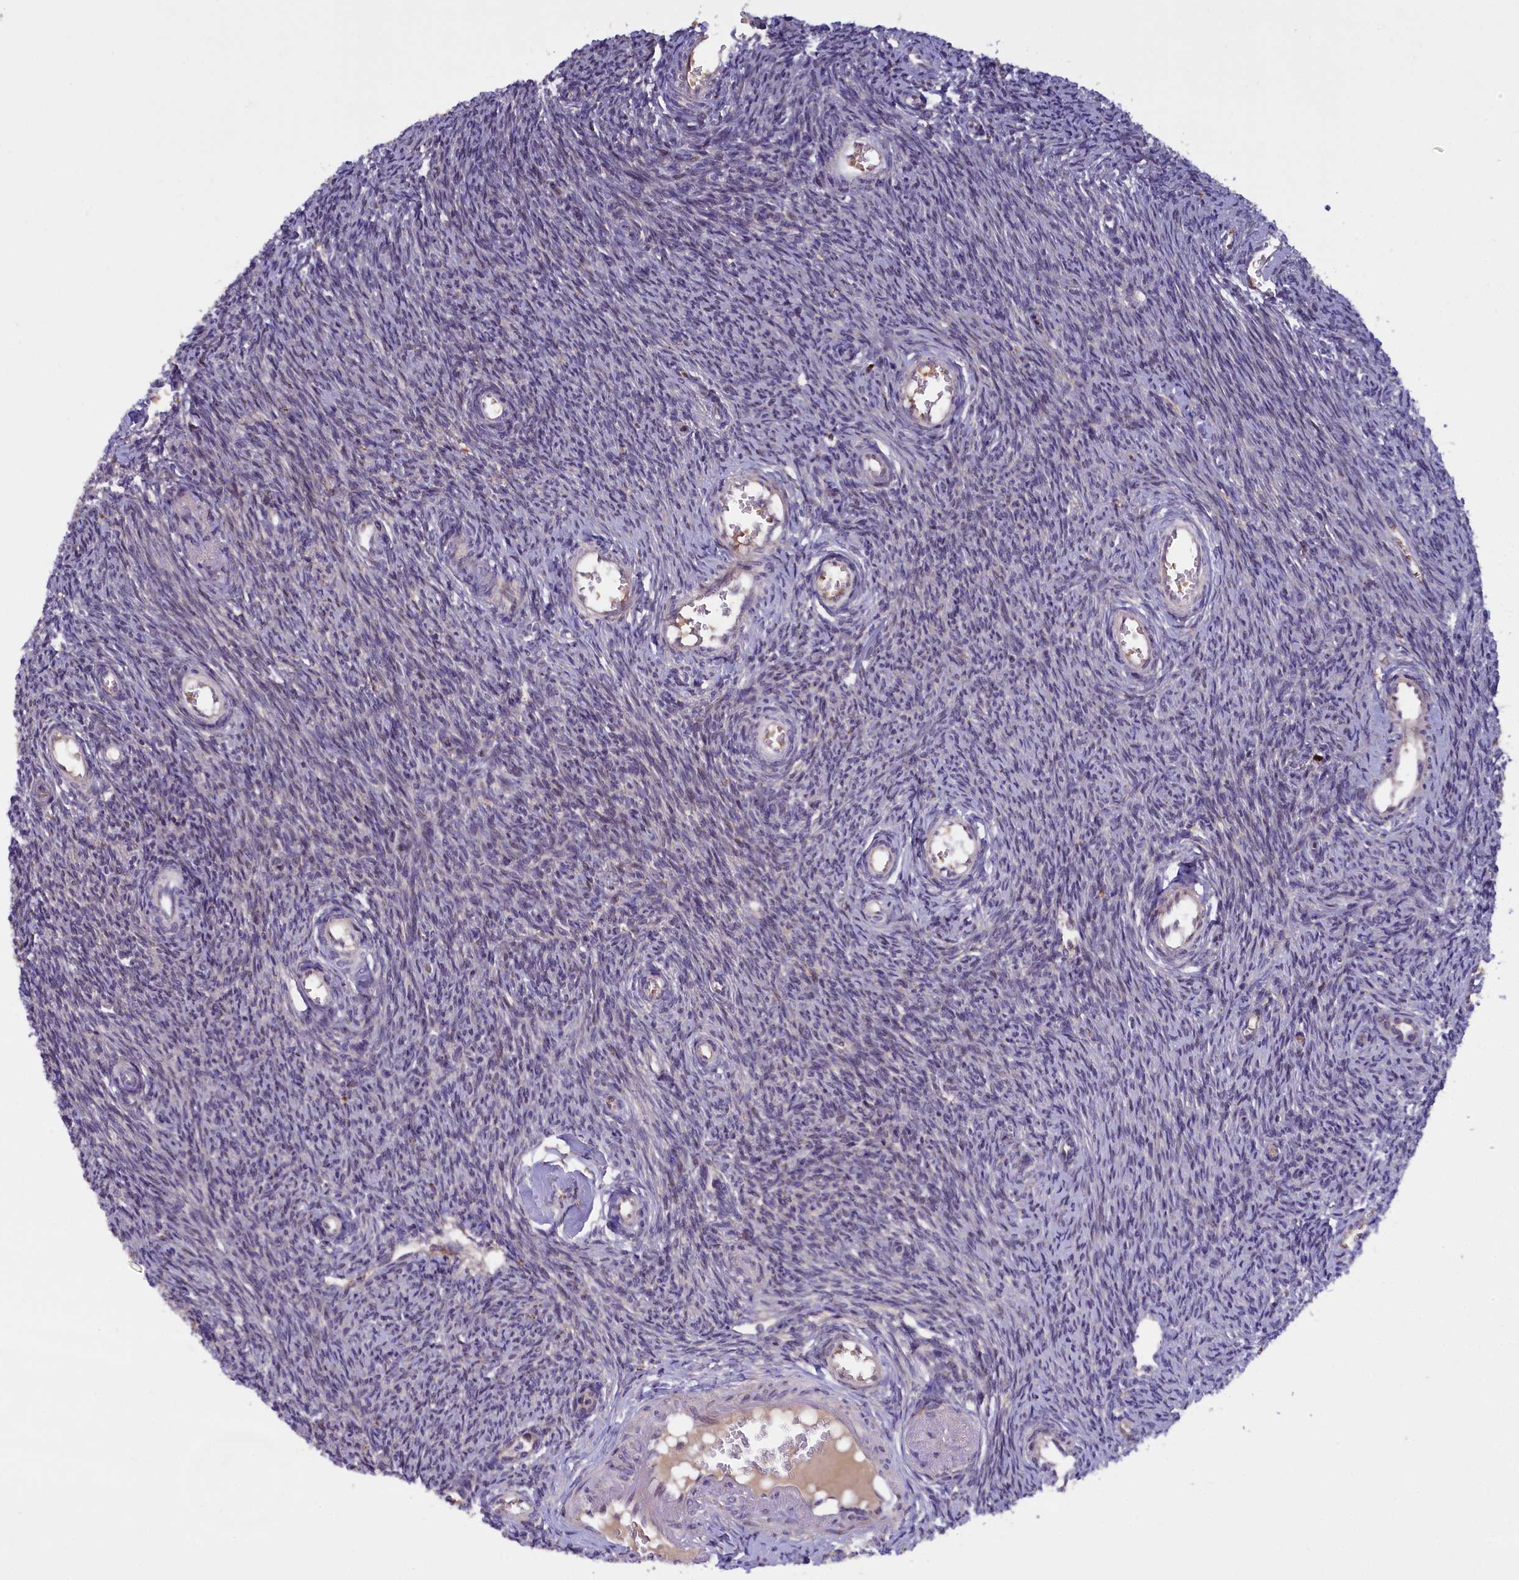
{"staining": {"intensity": "negative", "quantity": "none", "location": "none"}, "tissue": "ovary", "cell_type": "Ovarian stroma cells", "image_type": "normal", "snomed": [{"axis": "morphology", "description": "Normal tissue, NOS"}, {"axis": "topography", "description": "Ovary"}], "caption": "A histopathology image of ovary stained for a protein reveals no brown staining in ovarian stroma cells. The staining is performed using DAB brown chromogen with nuclei counter-stained in using hematoxylin.", "gene": "NAIP", "patient": {"sex": "female", "age": 44}}